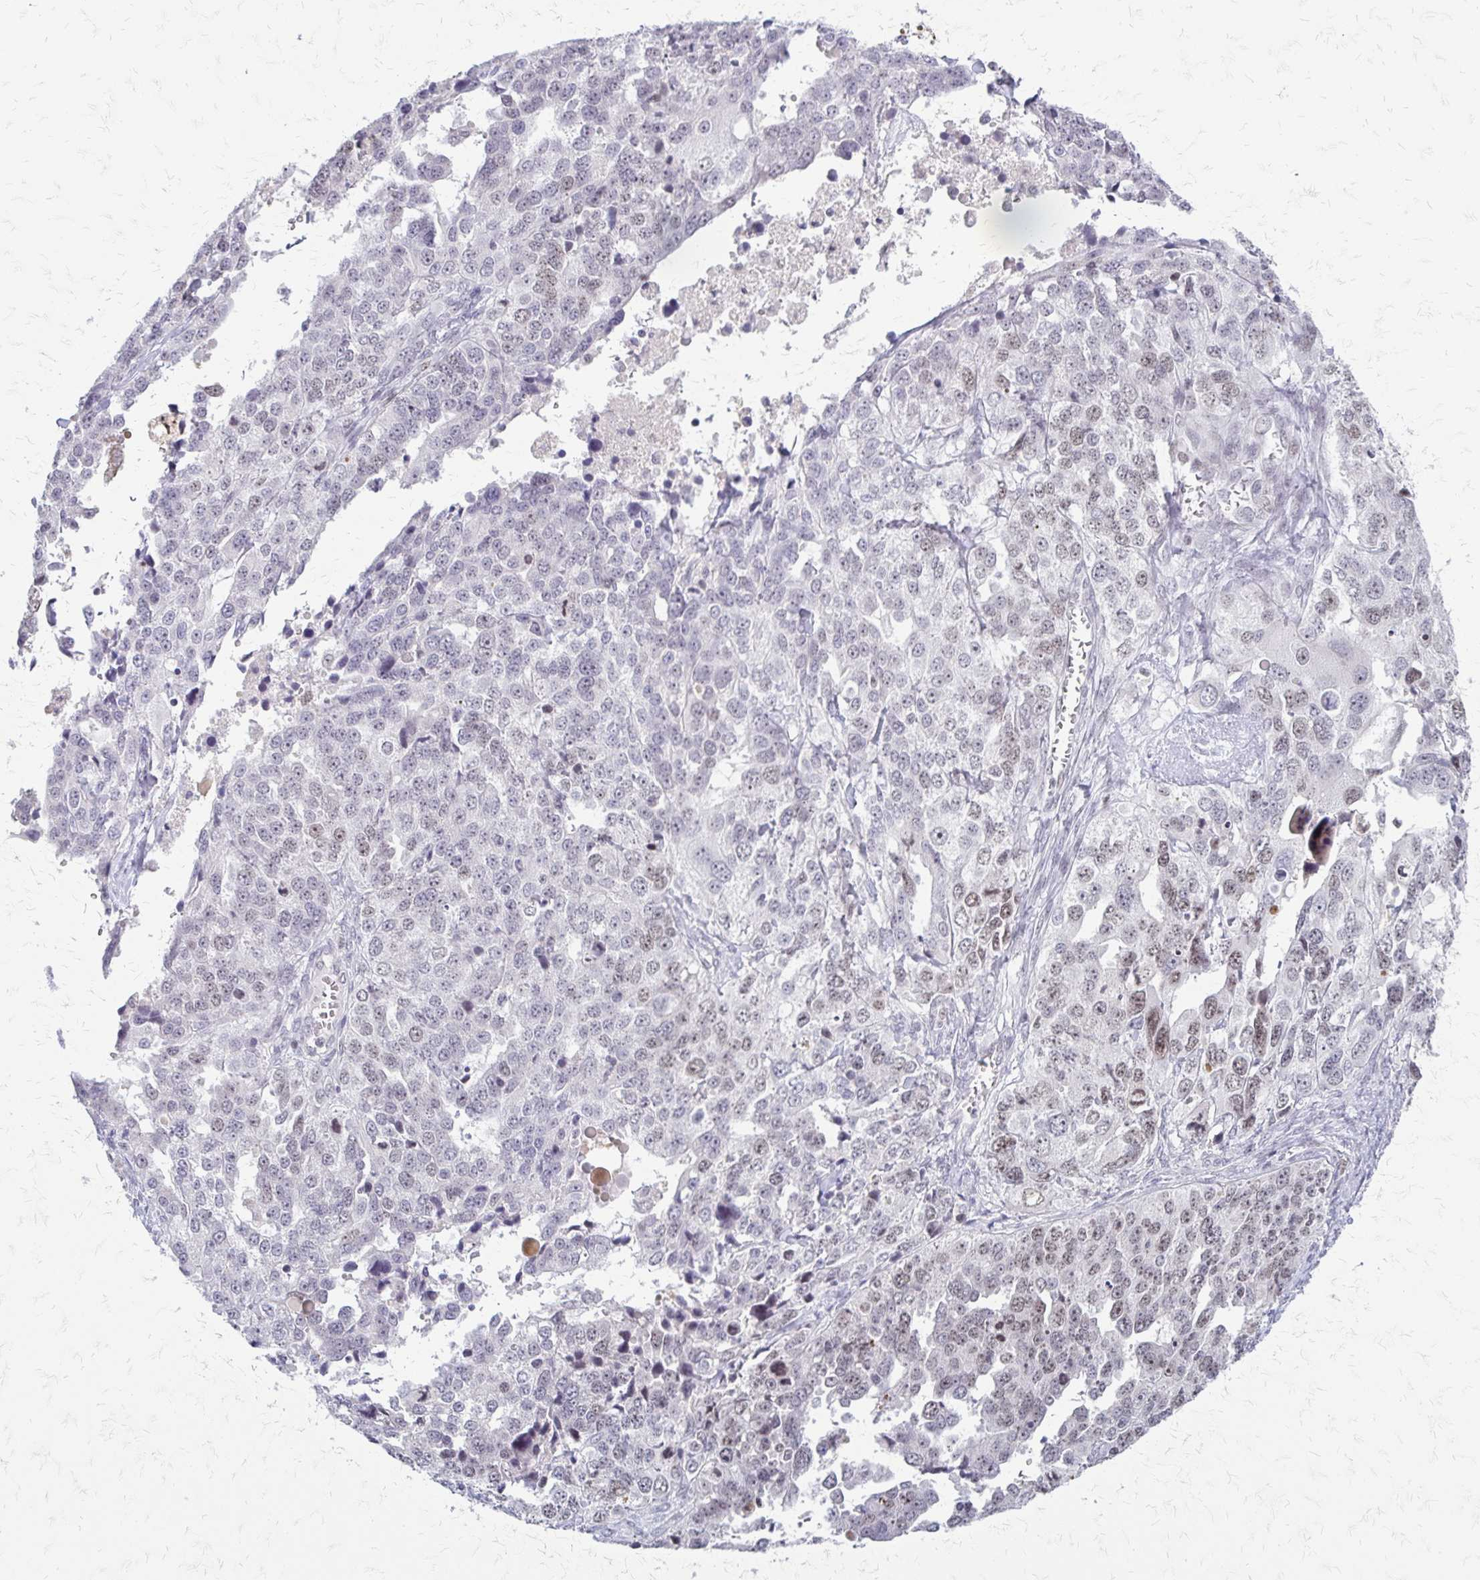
{"staining": {"intensity": "weak", "quantity": "25%-75%", "location": "nuclear"}, "tissue": "ovarian cancer", "cell_type": "Tumor cells", "image_type": "cancer", "snomed": [{"axis": "morphology", "description": "Cystadenocarcinoma, serous, NOS"}, {"axis": "topography", "description": "Ovary"}], "caption": "Immunohistochemical staining of human ovarian serous cystadenocarcinoma exhibits weak nuclear protein positivity in about 25%-75% of tumor cells. The staining was performed using DAB to visualize the protein expression in brown, while the nuclei were stained in blue with hematoxylin (Magnification: 20x).", "gene": "EED", "patient": {"sex": "female", "age": 76}}